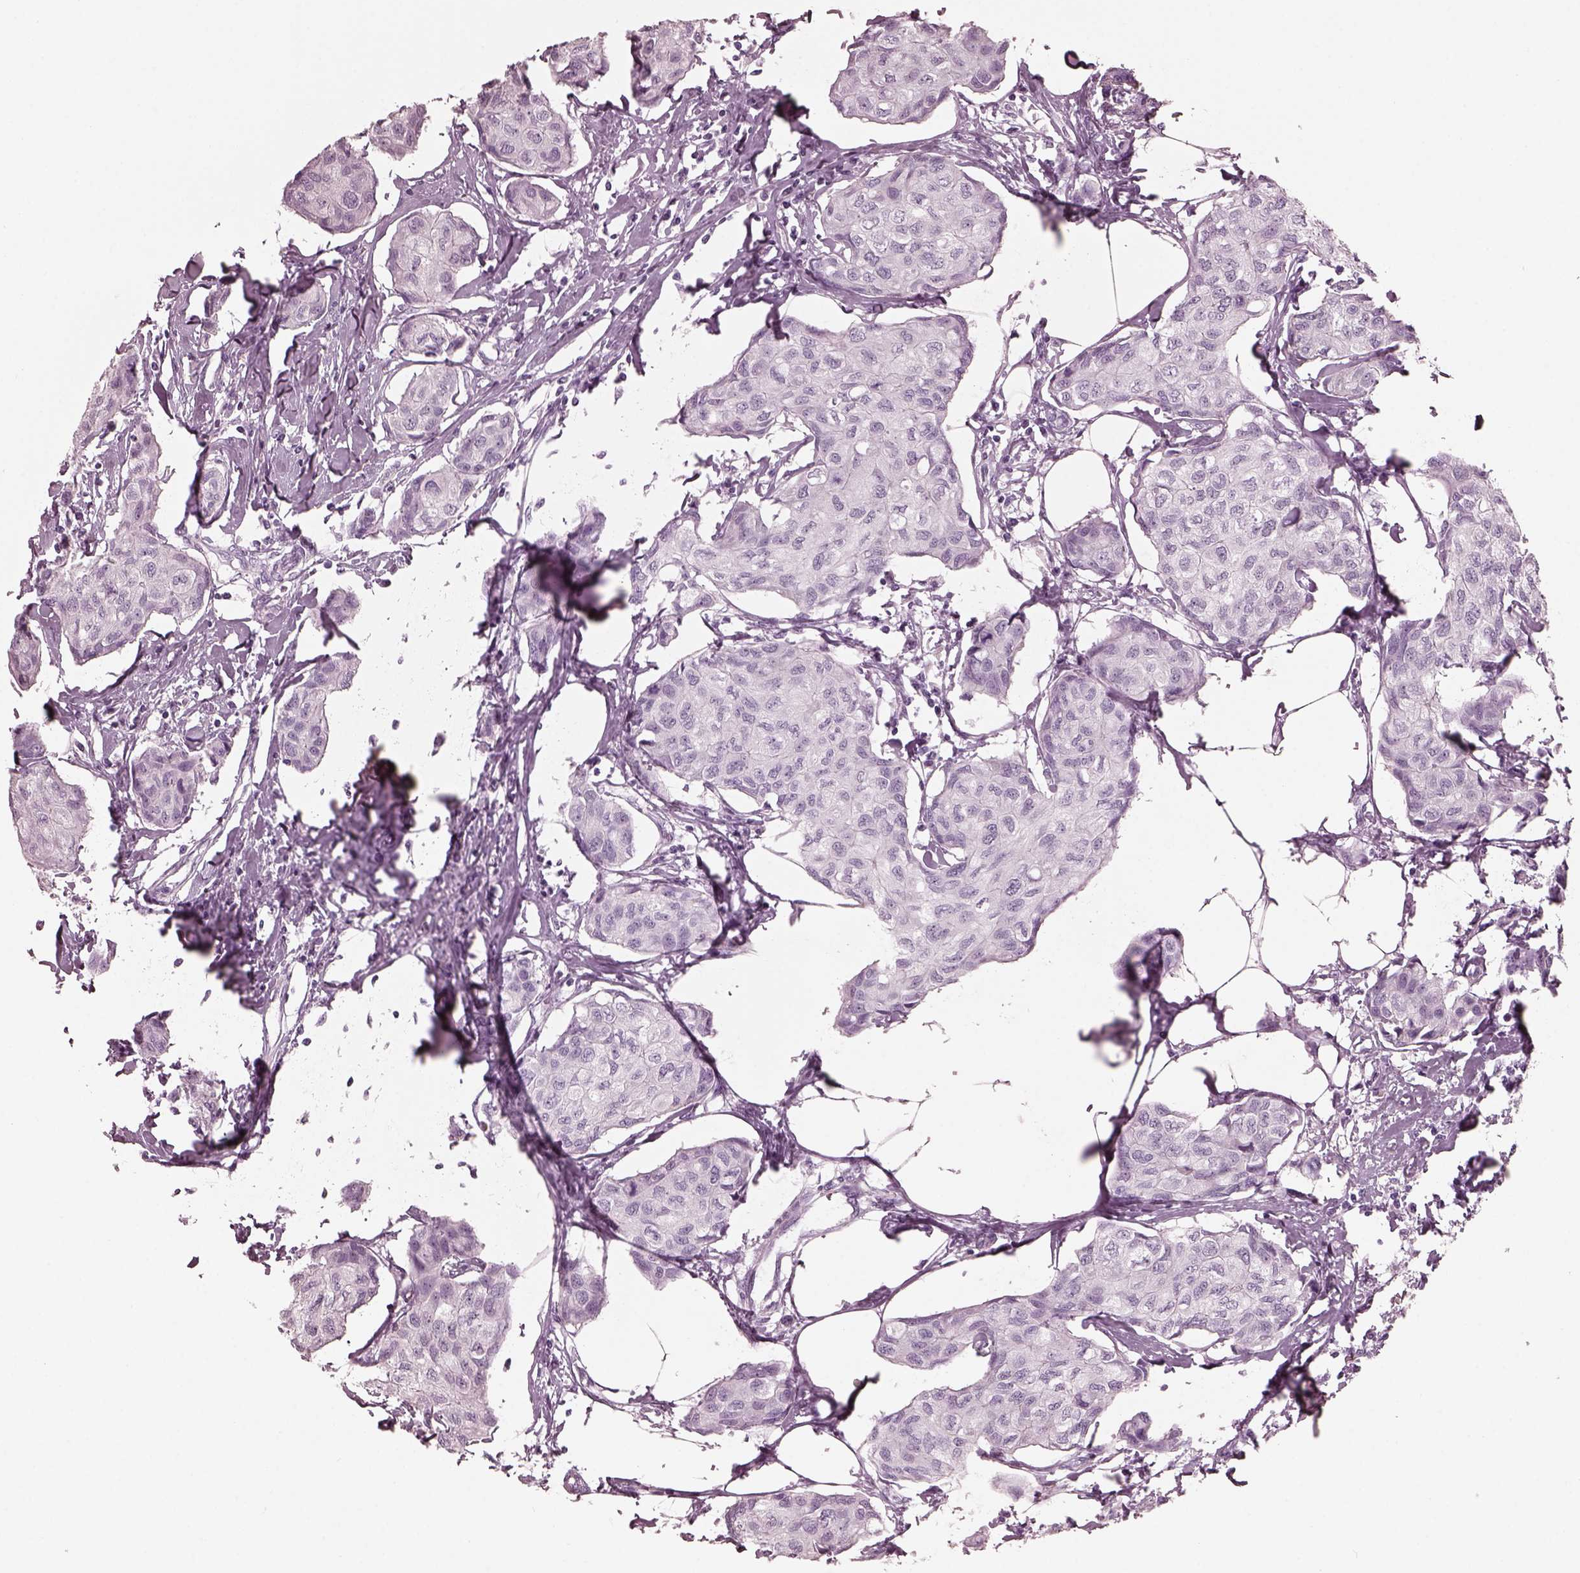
{"staining": {"intensity": "negative", "quantity": "none", "location": "none"}, "tissue": "breast cancer", "cell_type": "Tumor cells", "image_type": "cancer", "snomed": [{"axis": "morphology", "description": "Duct carcinoma"}, {"axis": "topography", "description": "Breast"}], "caption": "High magnification brightfield microscopy of breast invasive ductal carcinoma stained with DAB (3,3'-diaminobenzidine) (brown) and counterstained with hematoxylin (blue): tumor cells show no significant expression.", "gene": "FABP9", "patient": {"sex": "female", "age": 80}}